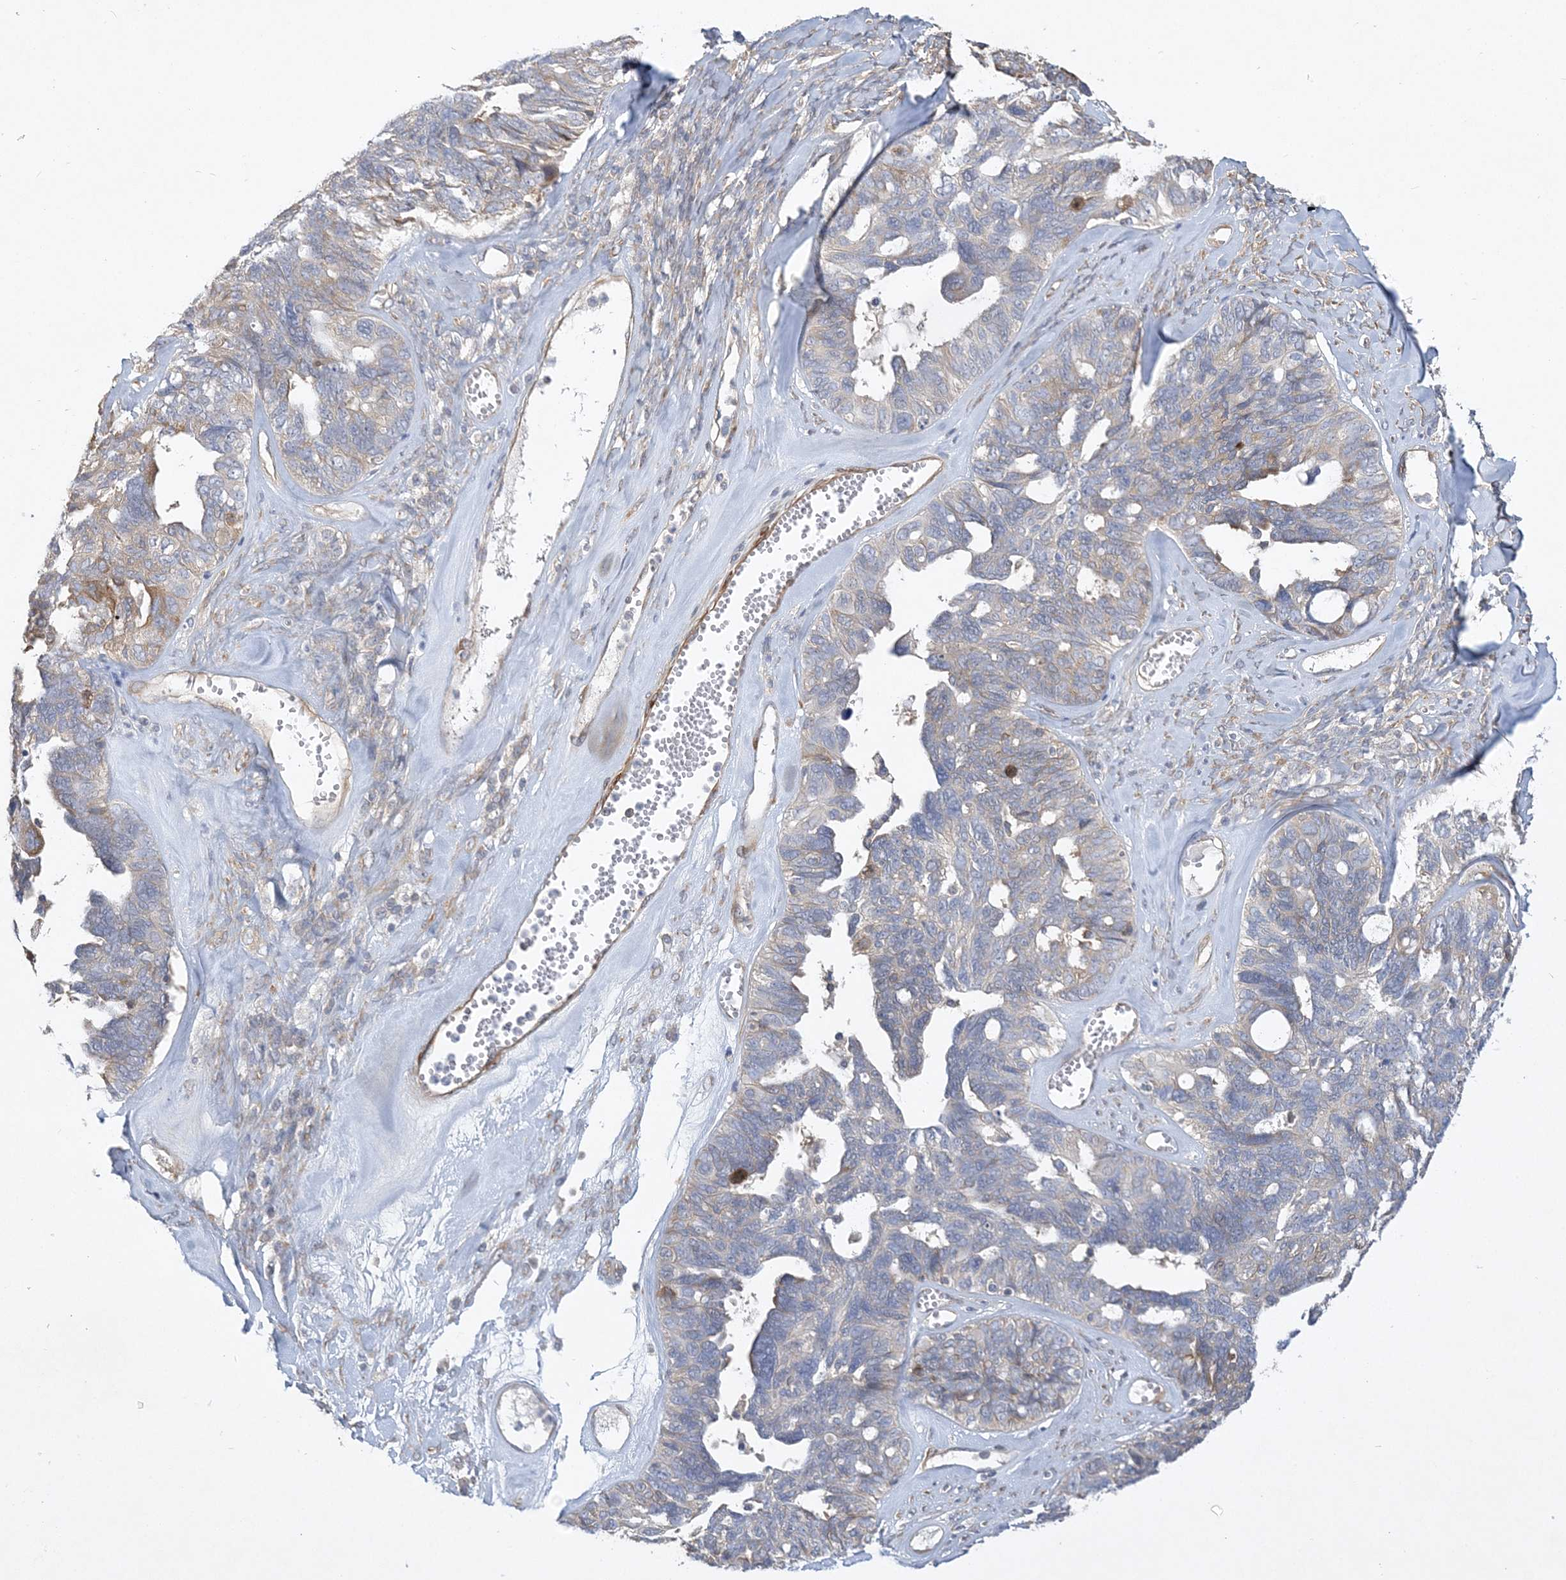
{"staining": {"intensity": "weak", "quantity": "25%-75%", "location": "cytoplasmic/membranous"}, "tissue": "ovarian cancer", "cell_type": "Tumor cells", "image_type": "cancer", "snomed": [{"axis": "morphology", "description": "Cystadenocarcinoma, serous, NOS"}, {"axis": "topography", "description": "Ovary"}], "caption": "Immunohistochemistry (IHC) of ovarian cancer (serous cystadenocarcinoma) shows low levels of weak cytoplasmic/membranous positivity in about 25%-75% of tumor cells.", "gene": "MAP4K5", "patient": {"sex": "female", "age": 79}}